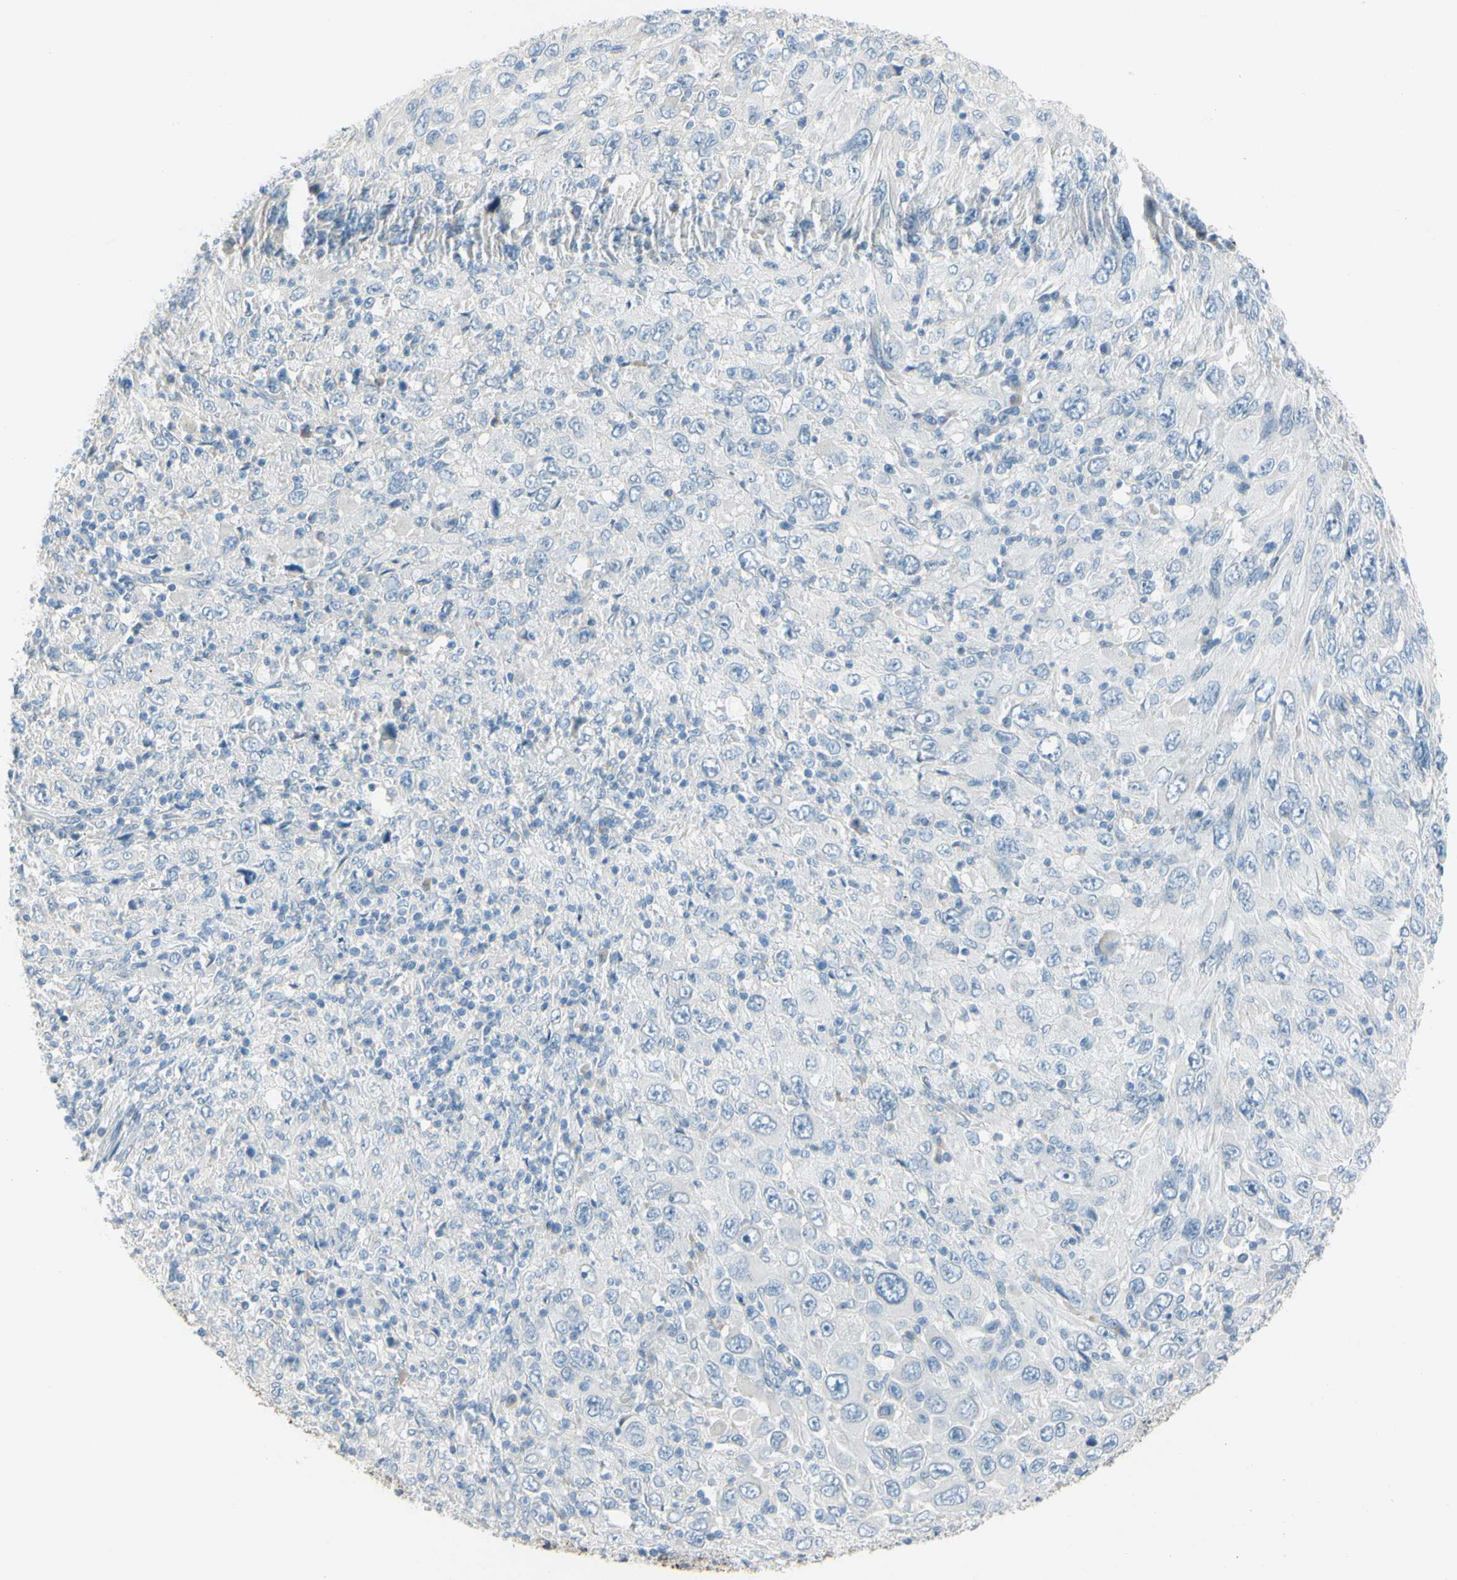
{"staining": {"intensity": "negative", "quantity": "none", "location": "none"}, "tissue": "melanoma", "cell_type": "Tumor cells", "image_type": "cancer", "snomed": [{"axis": "morphology", "description": "Malignant melanoma, Metastatic site"}, {"axis": "topography", "description": "Skin"}], "caption": "The photomicrograph exhibits no significant expression in tumor cells of malignant melanoma (metastatic site).", "gene": "DCT", "patient": {"sex": "female", "age": 56}}